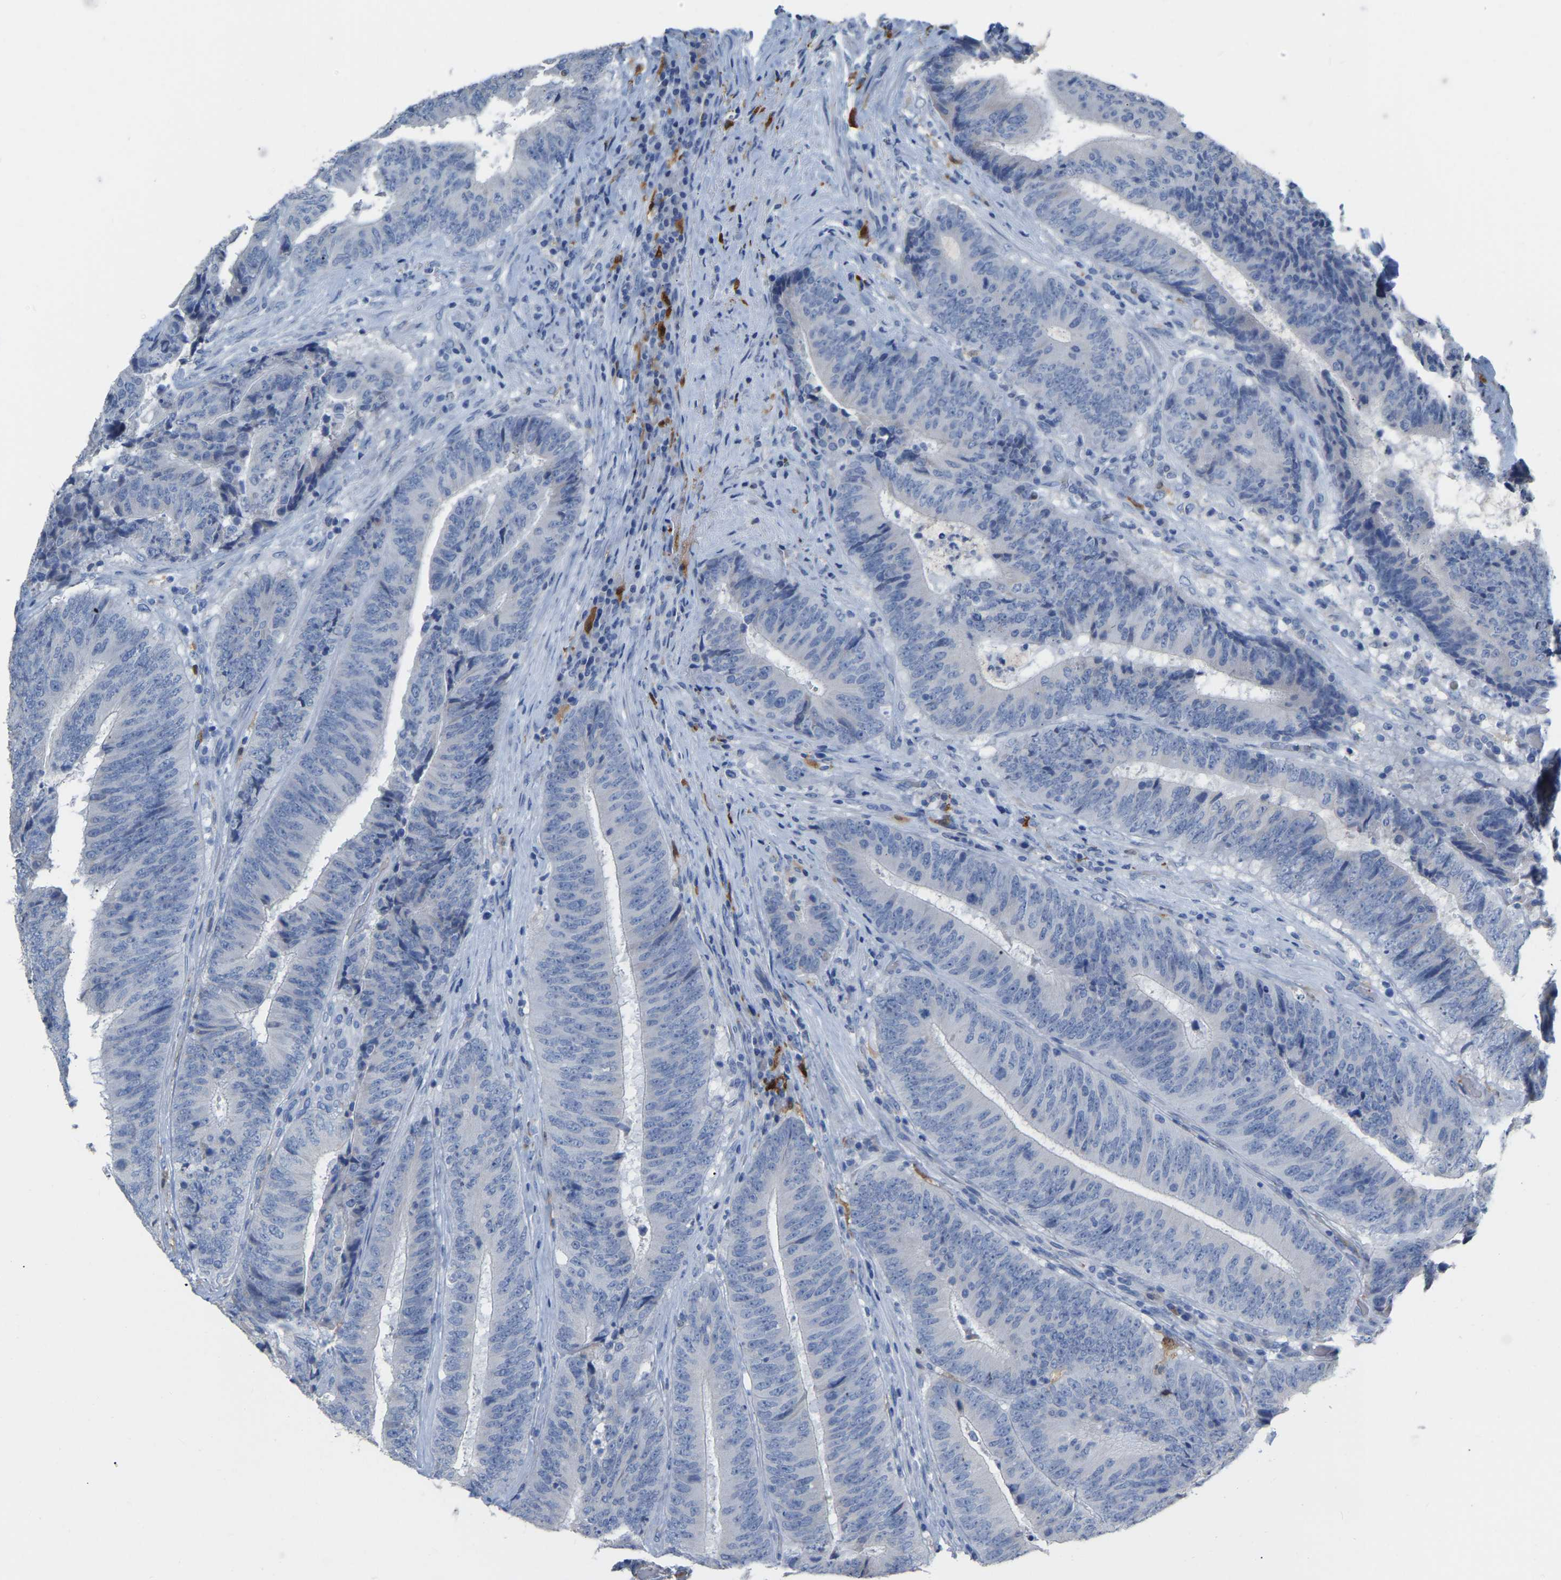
{"staining": {"intensity": "negative", "quantity": "none", "location": "none"}, "tissue": "colorectal cancer", "cell_type": "Tumor cells", "image_type": "cancer", "snomed": [{"axis": "morphology", "description": "Adenocarcinoma, NOS"}, {"axis": "topography", "description": "Rectum"}], "caption": "Human colorectal cancer stained for a protein using immunohistochemistry (IHC) displays no positivity in tumor cells.", "gene": "ULBP2", "patient": {"sex": "male", "age": 72}}